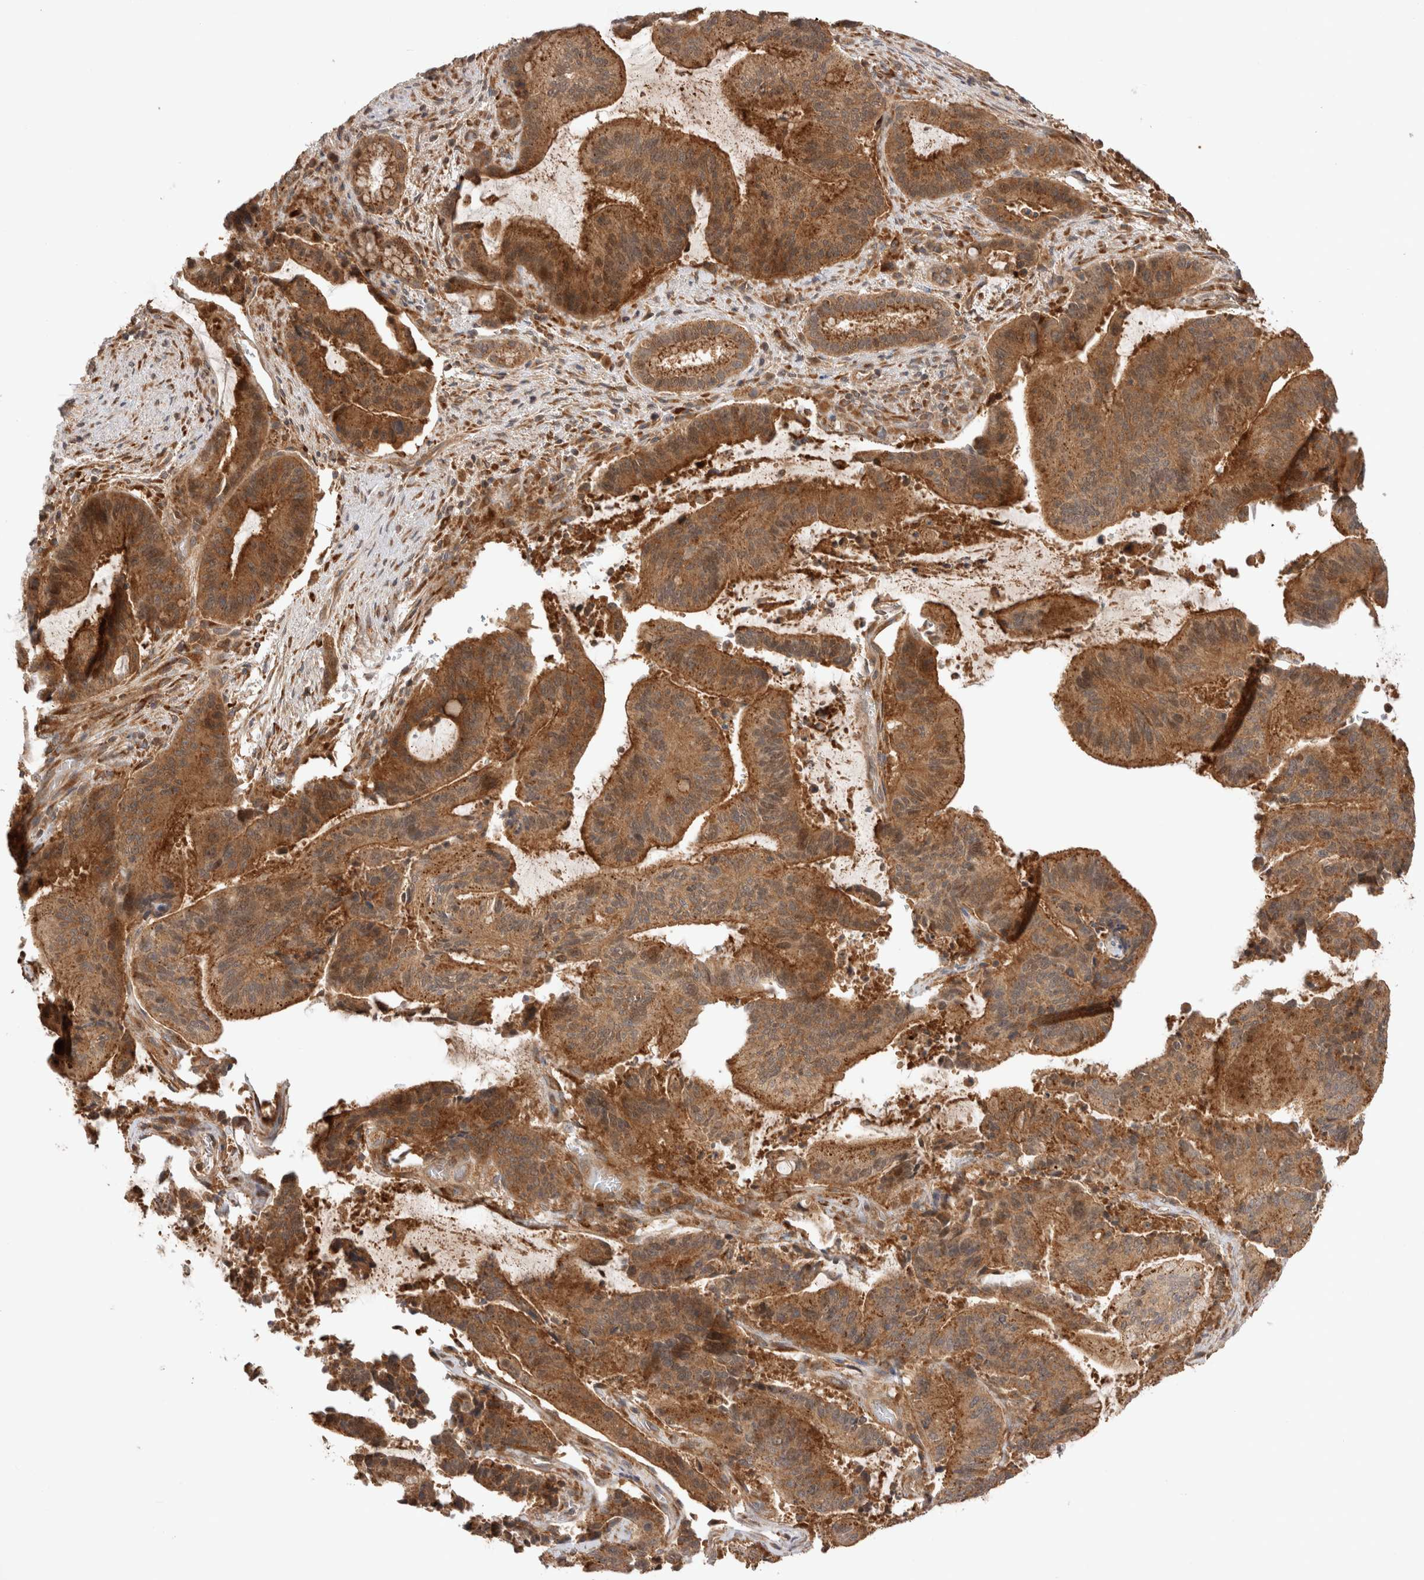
{"staining": {"intensity": "strong", "quantity": ">75%", "location": "cytoplasmic/membranous"}, "tissue": "liver cancer", "cell_type": "Tumor cells", "image_type": "cancer", "snomed": [{"axis": "morphology", "description": "Normal tissue, NOS"}, {"axis": "morphology", "description": "Cholangiocarcinoma"}, {"axis": "topography", "description": "Liver"}, {"axis": "topography", "description": "Peripheral nerve tissue"}], "caption": "The micrograph reveals immunohistochemical staining of liver cancer. There is strong cytoplasmic/membranous expression is identified in approximately >75% of tumor cells. The protein of interest is stained brown, and the nuclei are stained in blue (DAB IHC with brightfield microscopy, high magnification).", "gene": "VPS28", "patient": {"sex": "female", "age": 73}}